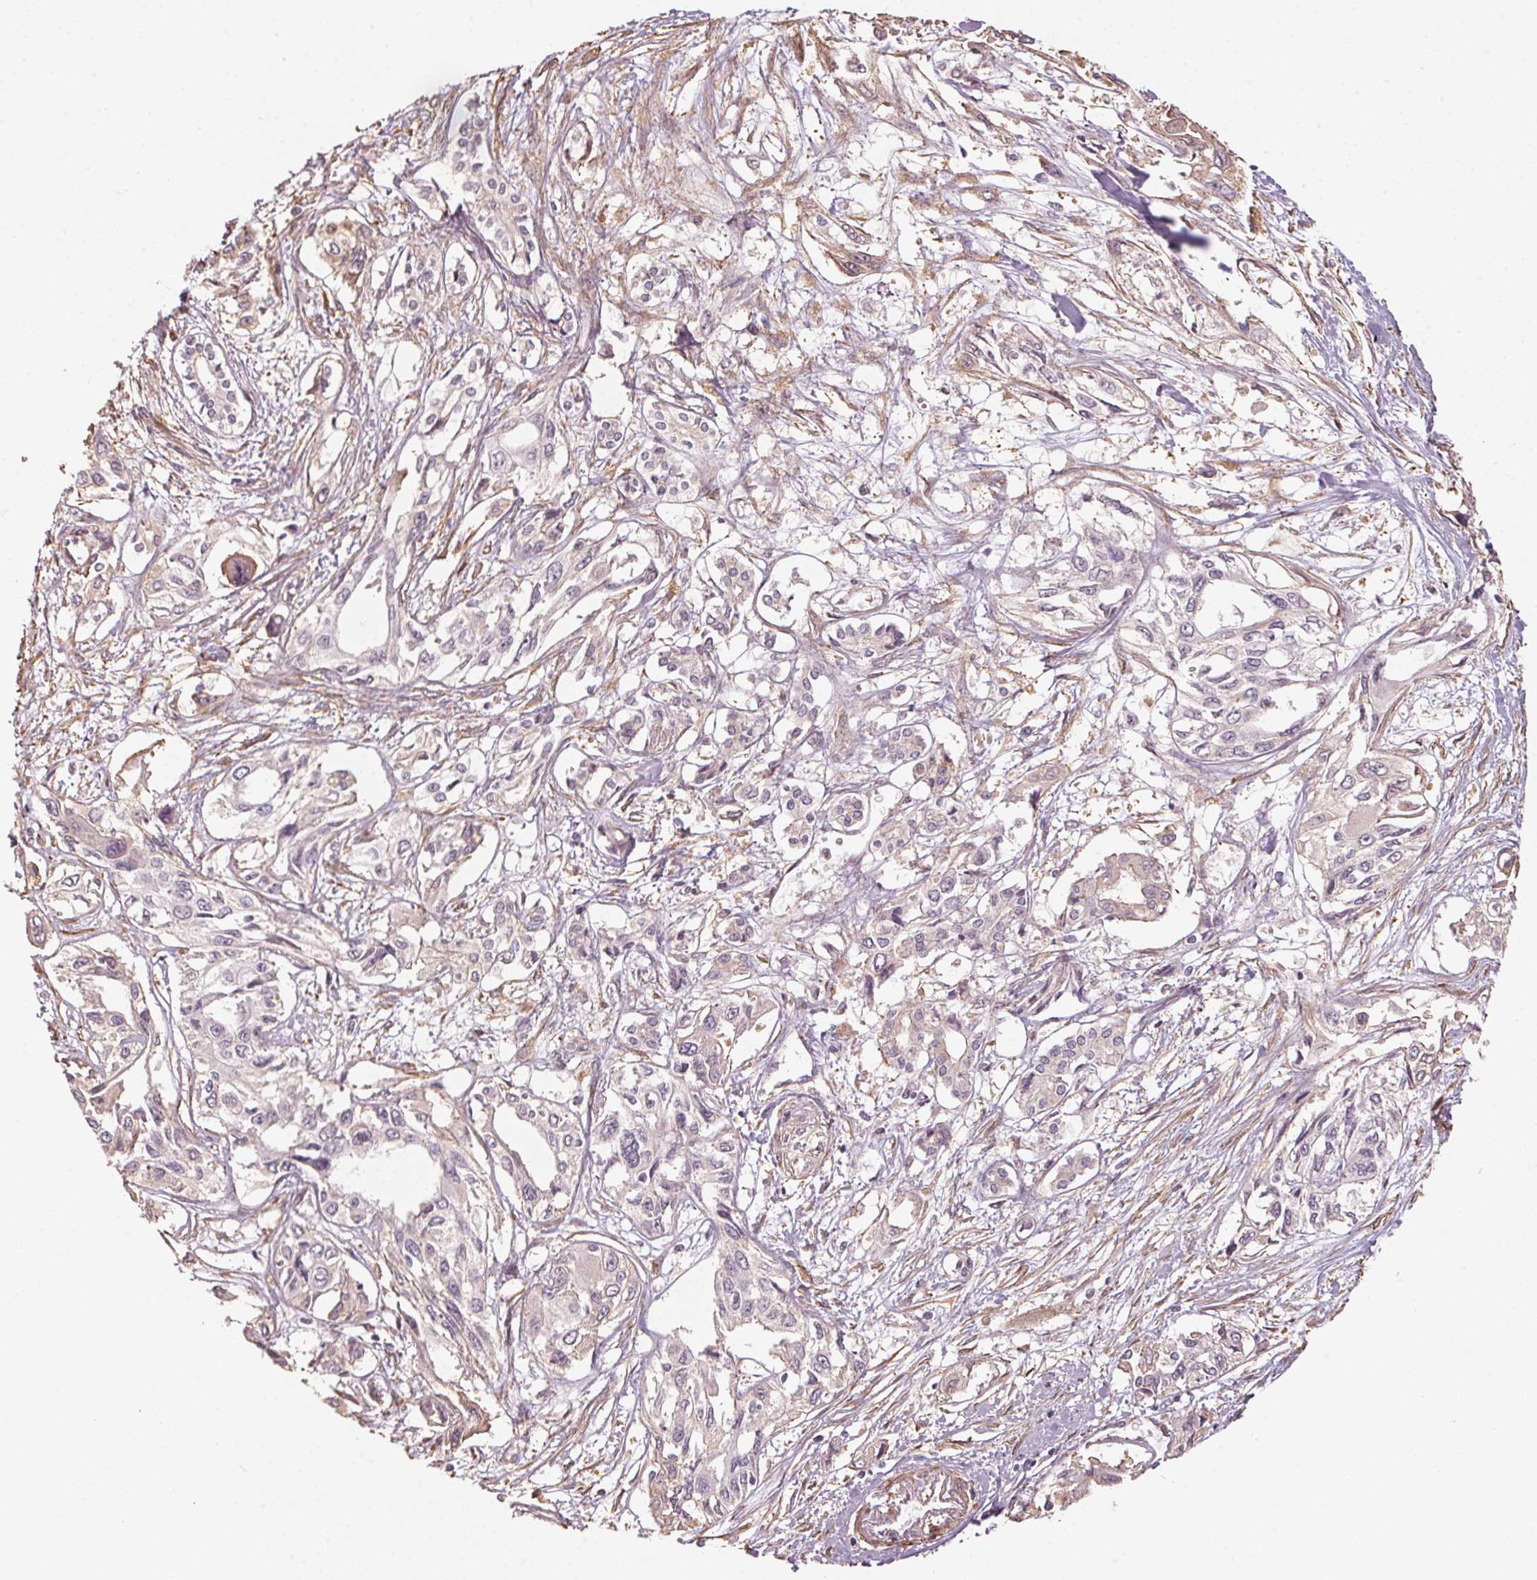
{"staining": {"intensity": "negative", "quantity": "none", "location": "none"}, "tissue": "pancreatic cancer", "cell_type": "Tumor cells", "image_type": "cancer", "snomed": [{"axis": "morphology", "description": "Adenocarcinoma, NOS"}, {"axis": "topography", "description": "Pancreas"}], "caption": "Immunohistochemical staining of human pancreatic cancer (adenocarcinoma) shows no significant staining in tumor cells.", "gene": "QDPR", "patient": {"sex": "female", "age": 55}}